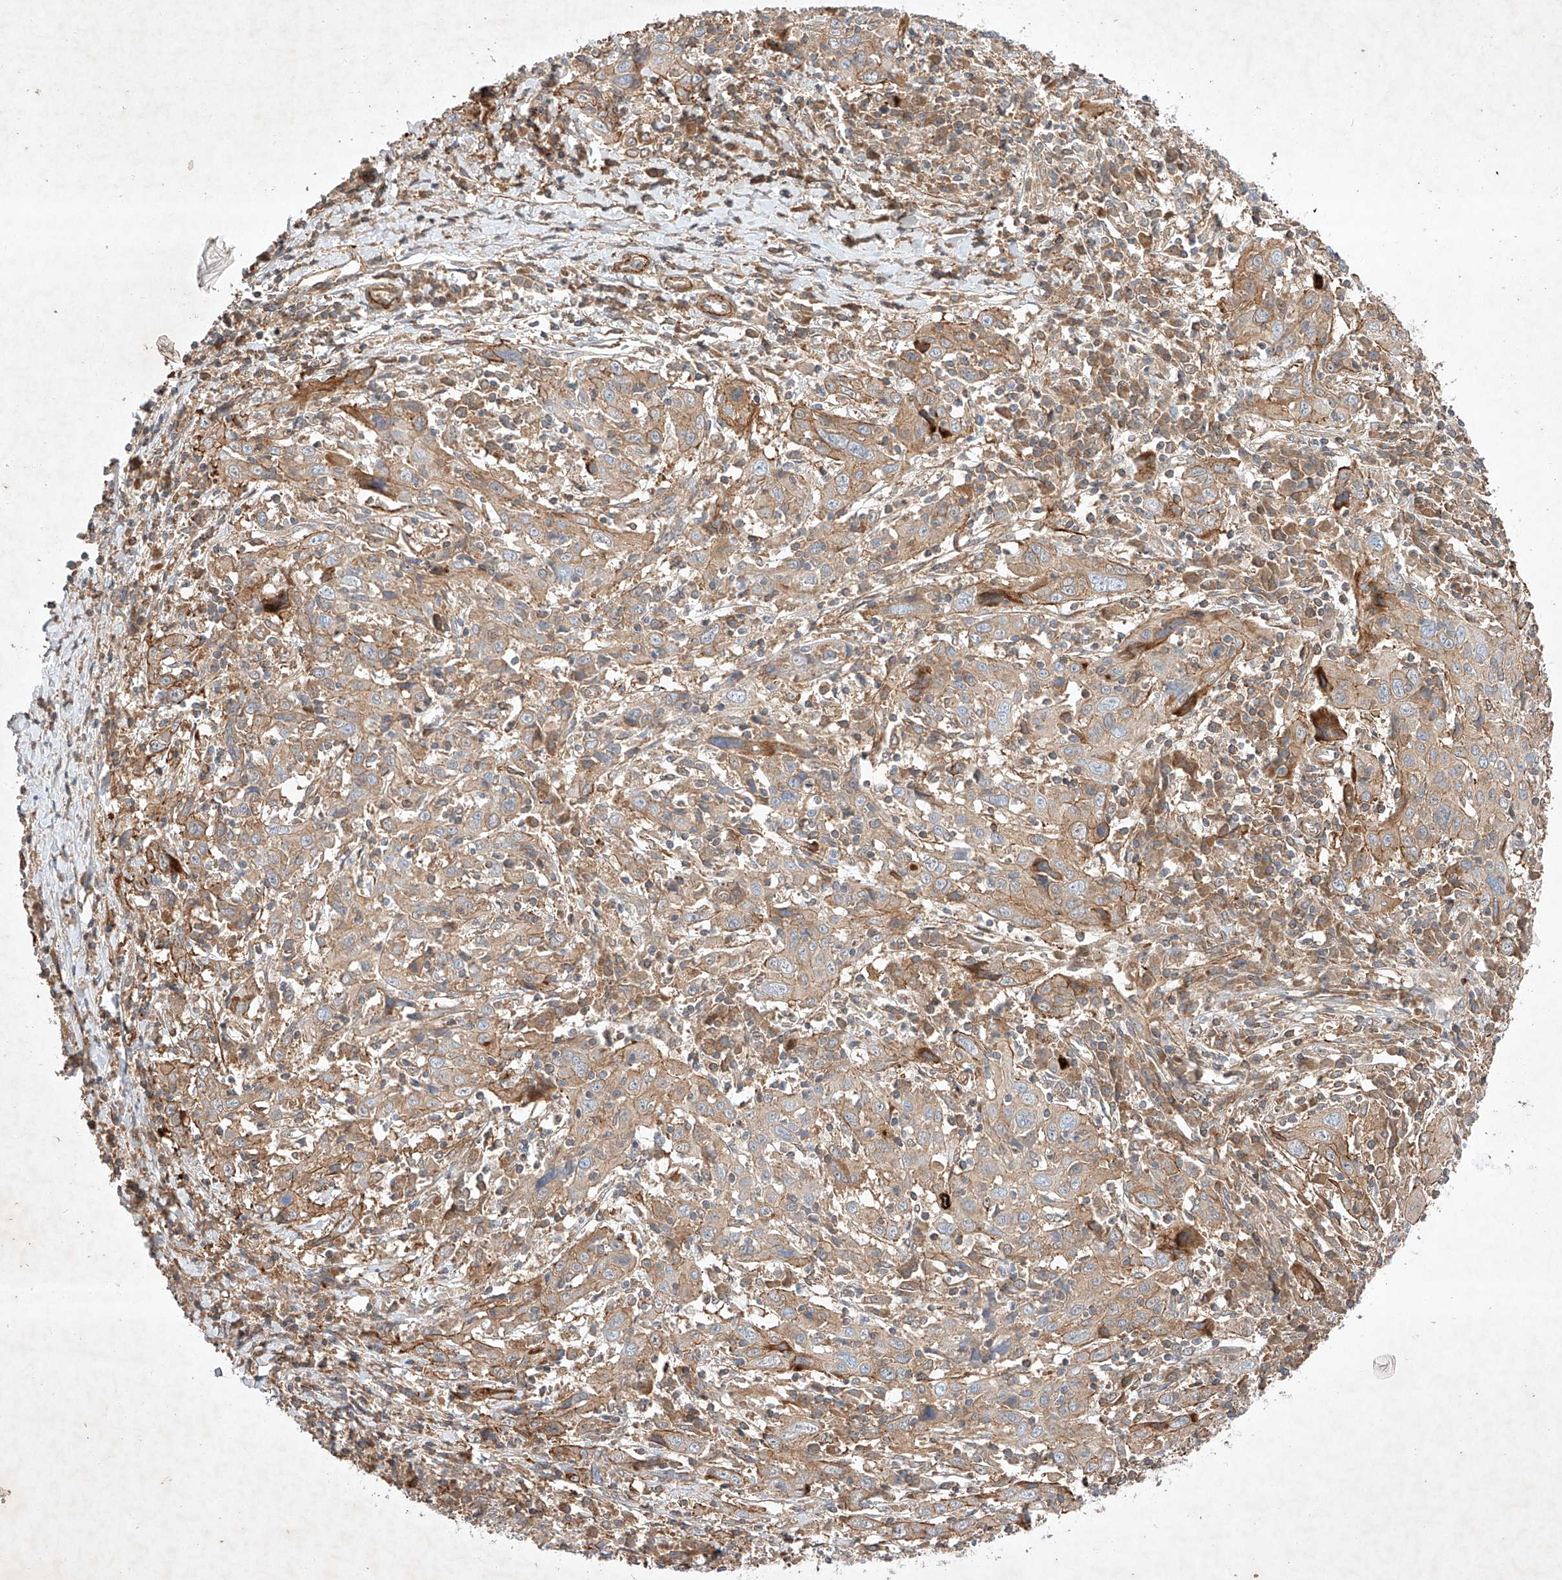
{"staining": {"intensity": "weak", "quantity": "25%-75%", "location": "cytoplasmic/membranous"}, "tissue": "cervical cancer", "cell_type": "Tumor cells", "image_type": "cancer", "snomed": [{"axis": "morphology", "description": "Squamous cell carcinoma, NOS"}, {"axis": "topography", "description": "Cervix"}], "caption": "A high-resolution micrograph shows IHC staining of cervical squamous cell carcinoma, which exhibits weak cytoplasmic/membranous staining in approximately 25%-75% of tumor cells. (DAB (3,3'-diaminobenzidine) = brown stain, brightfield microscopy at high magnification).", "gene": "ARHGAP33", "patient": {"sex": "female", "age": 46}}